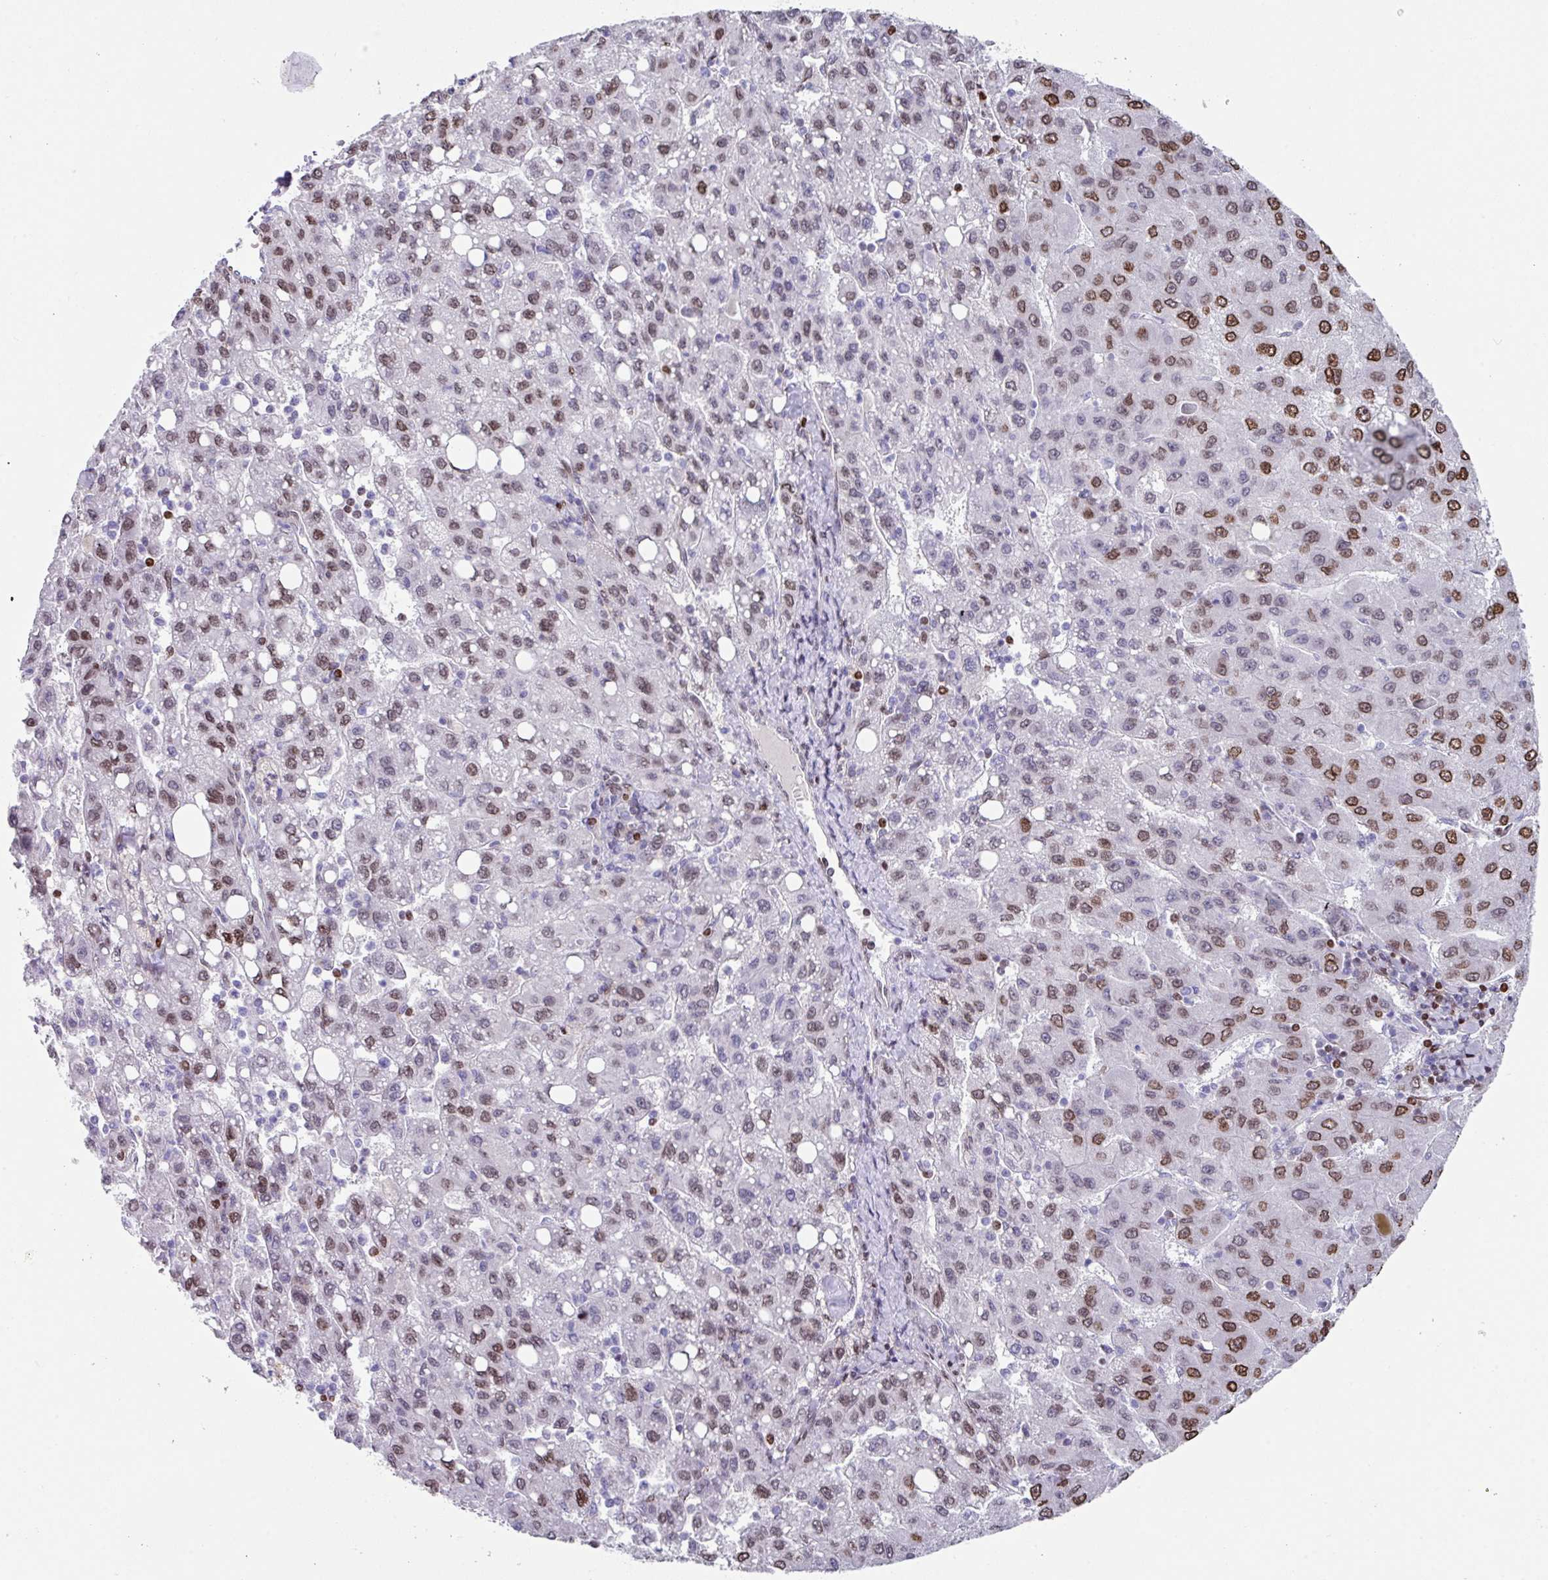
{"staining": {"intensity": "moderate", "quantity": ">75%", "location": "nuclear"}, "tissue": "liver cancer", "cell_type": "Tumor cells", "image_type": "cancer", "snomed": [{"axis": "morphology", "description": "Carcinoma, Hepatocellular, NOS"}, {"axis": "topography", "description": "Liver"}], "caption": "Protein staining of liver hepatocellular carcinoma tissue exhibits moderate nuclear staining in about >75% of tumor cells.", "gene": "TCF3", "patient": {"sex": "female", "age": 82}}